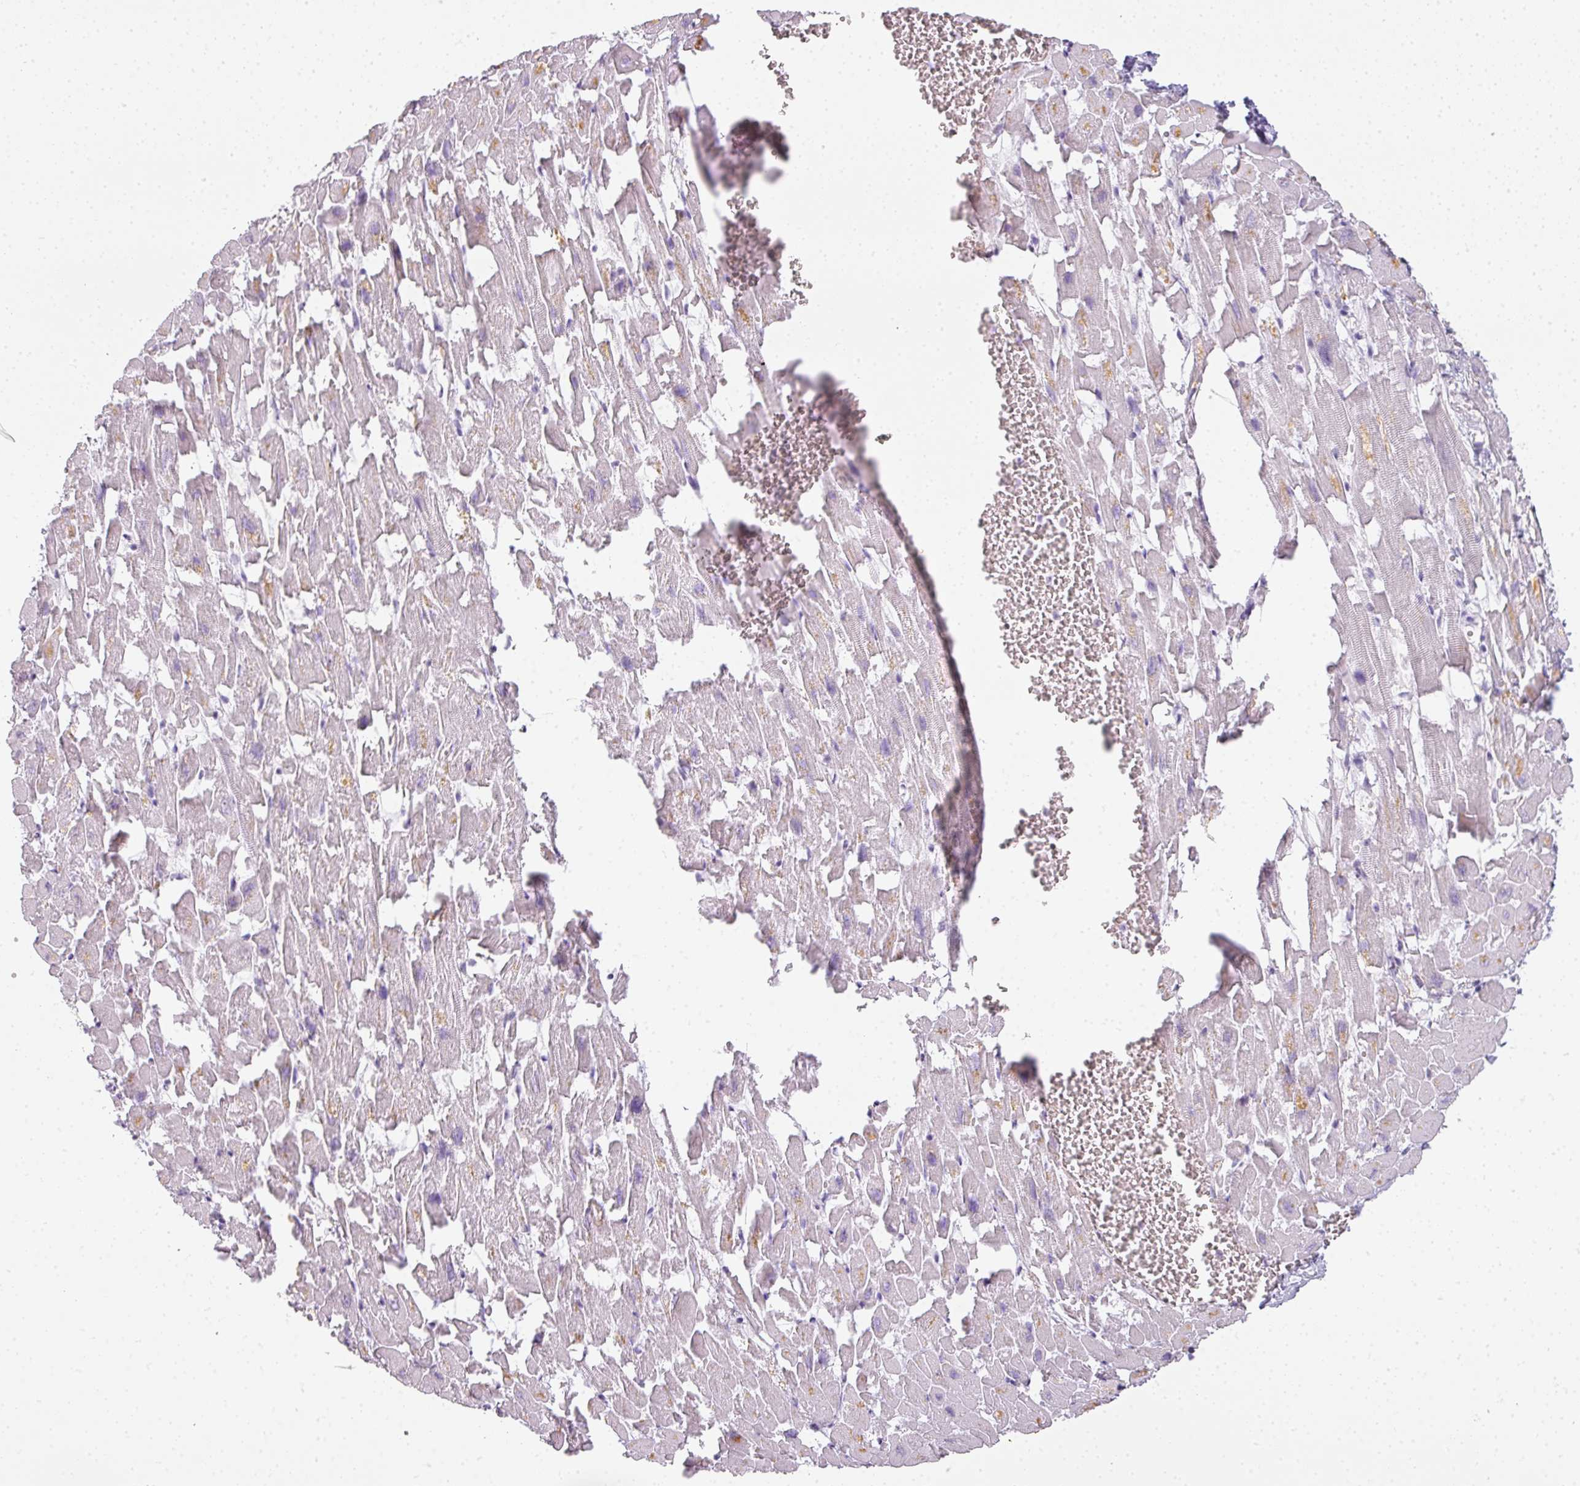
{"staining": {"intensity": "negative", "quantity": "none", "location": "none"}, "tissue": "heart muscle", "cell_type": "Cardiomyocytes", "image_type": "normal", "snomed": [{"axis": "morphology", "description": "Normal tissue, NOS"}, {"axis": "topography", "description": "Heart"}], "caption": "IHC of unremarkable heart muscle shows no positivity in cardiomyocytes.", "gene": "RBMY1A1", "patient": {"sex": "female", "age": 64}}